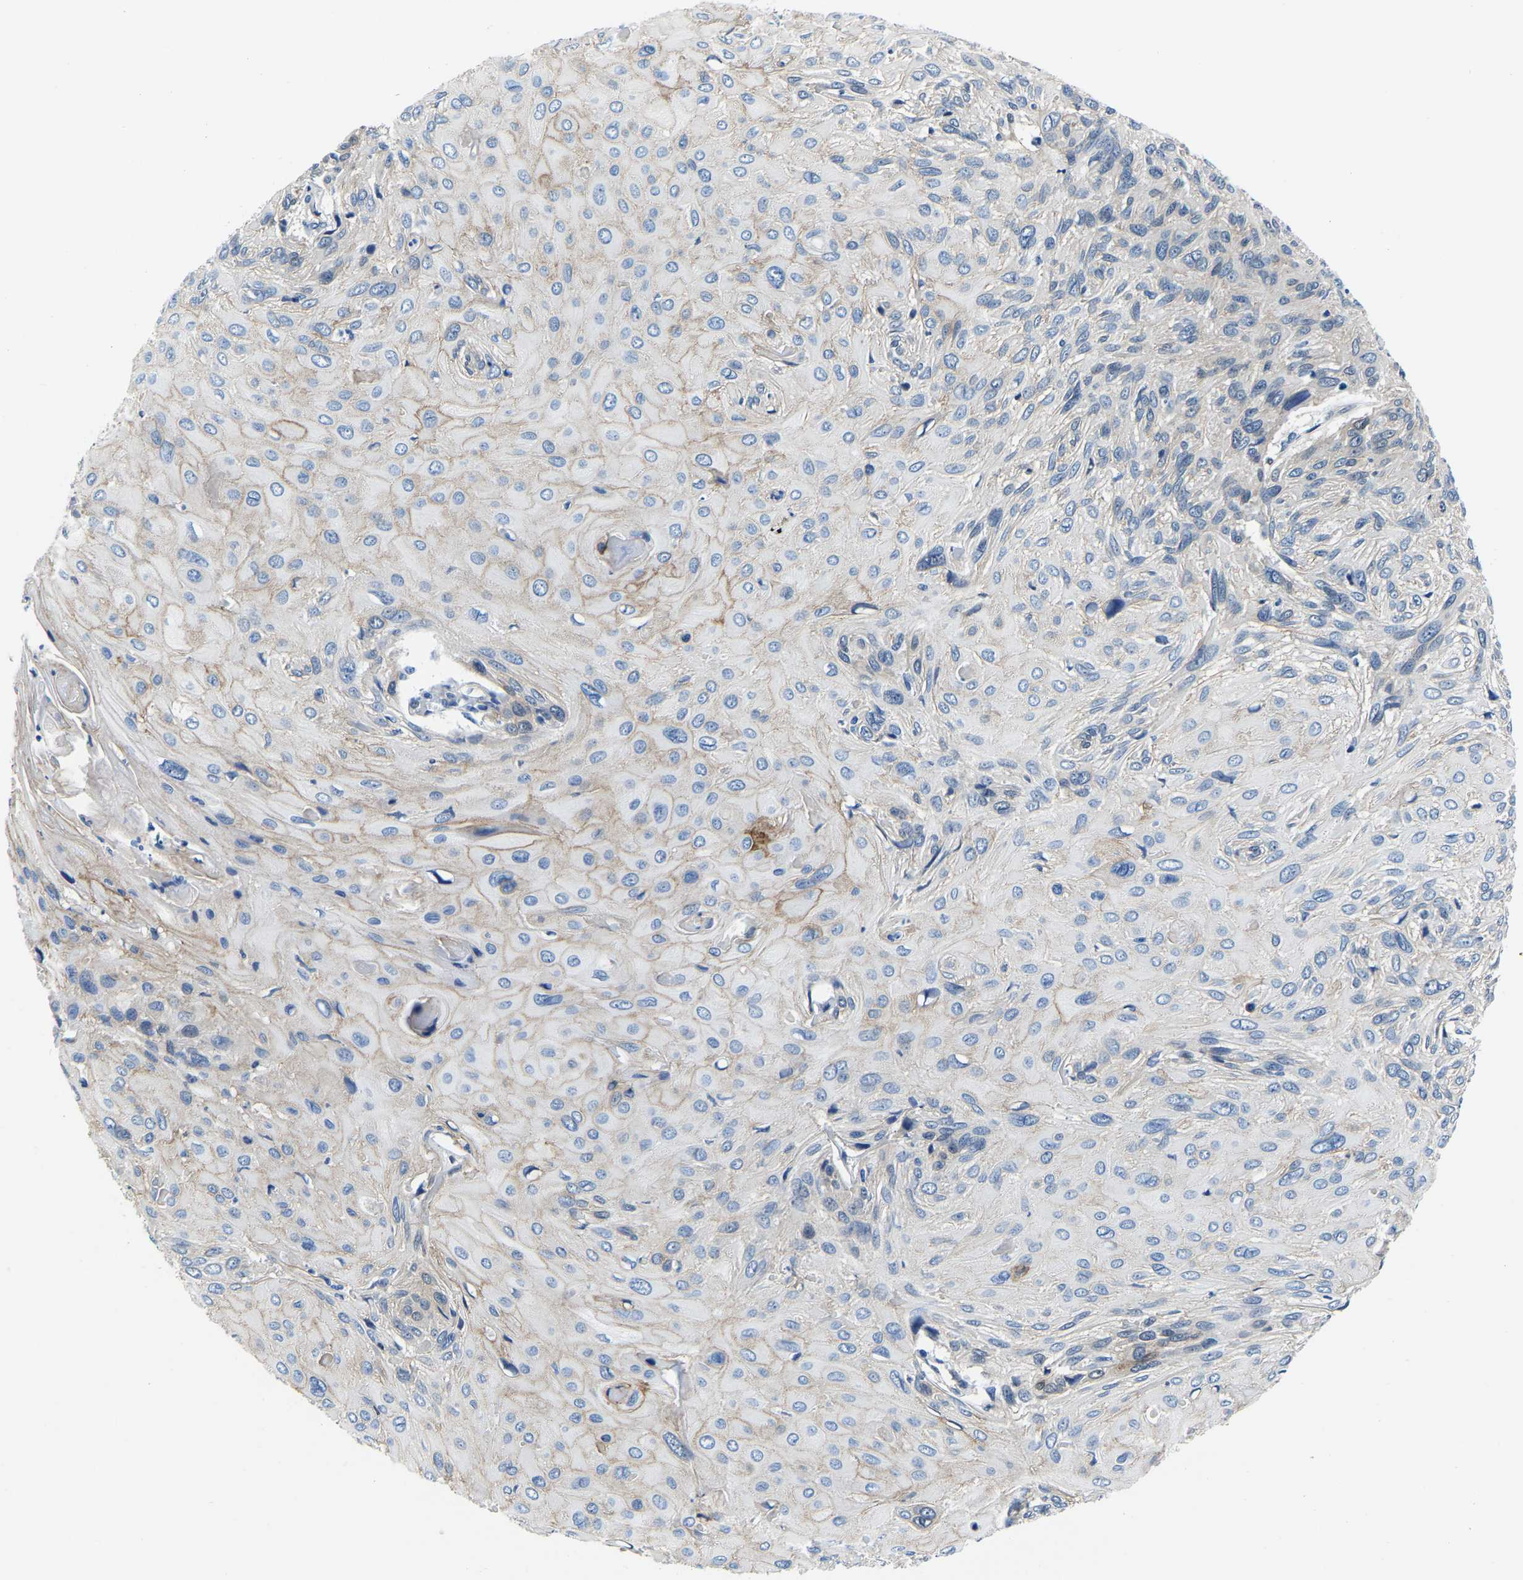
{"staining": {"intensity": "negative", "quantity": "none", "location": "none"}, "tissue": "cervical cancer", "cell_type": "Tumor cells", "image_type": "cancer", "snomed": [{"axis": "morphology", "description": "Squamous cell carcinoma, NOS"}, {"axis": "topography", "description": "Cervix"}], "caption": "High power microscopy micrograph of an immunohistochemistry histopathology image of cervical cancer (squamous cell carcinoma), revealing no significant expression in tumor cells.", "gene": "S100A13", "patient": {"sex": "female", "age": 51}}